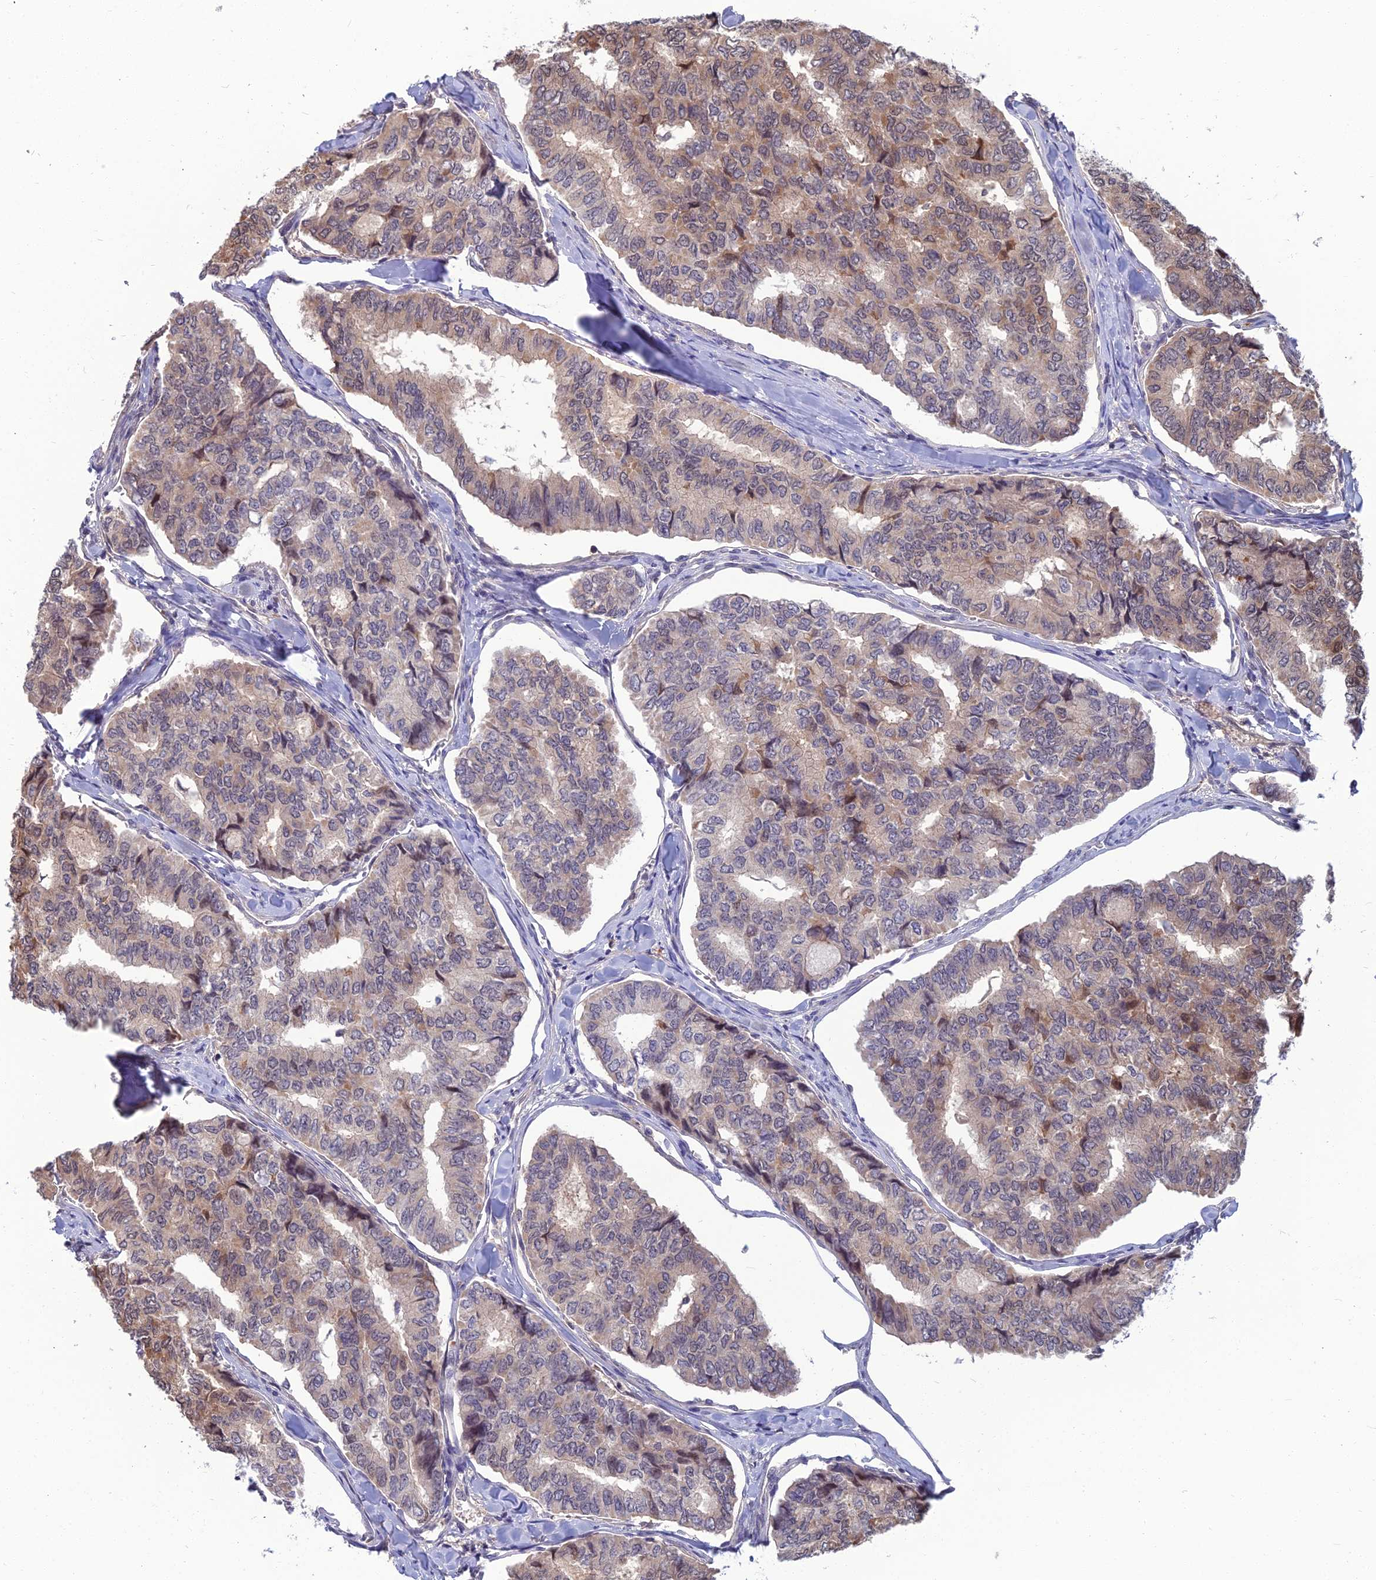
{"staining": {"intensity": "moderate", "quantity": "<25%", "location": "cytoplasmic/membranous"}, "tissue": "thyroid cancer", "cell_type": "Tumor cells", "image_type": "cancer", "snomed": [{"axis": "morphology", "description": "Papillary adenocarcinoma, NOS"}, {"axis": "topography", "description": "Thyroid gland"}], "caption": "Protein staining of thyroid cancer tissue demonstrates moderate cytoplasmic/membranous staining in approximately <25% of tumor cells.", "gene": "OPA3", "patient": {"sex": "female", "age": 35}}